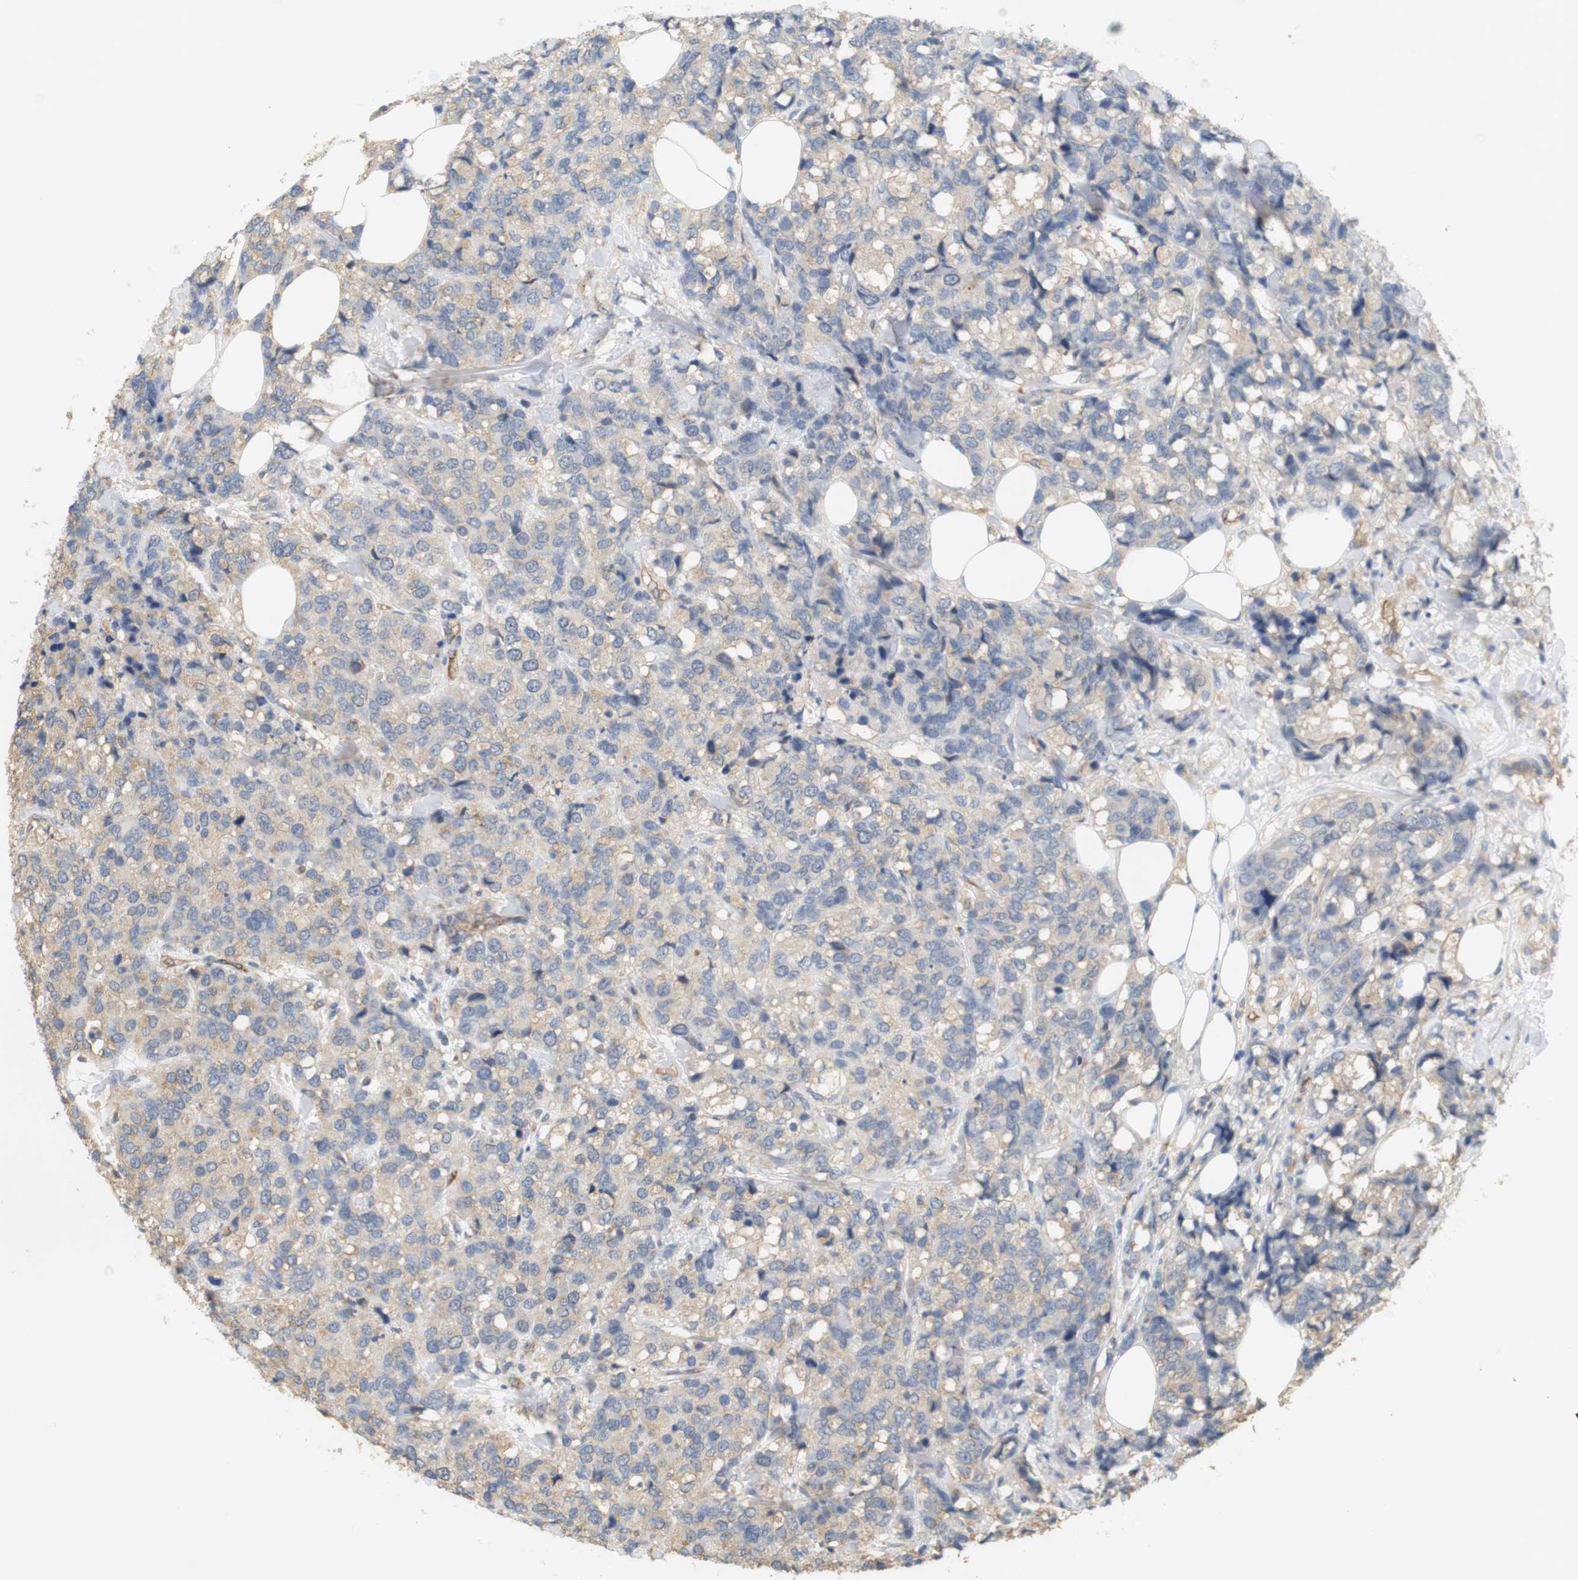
{"staining": {"intensity": "negative", "quantity": "none", "location": "none"}, "tissue": "breast cancer", "cell_type": "Tumor cells", "image_type": "cancer", "snomed": [{"axis": "morphology", "description": "Lobular carcinoma"}, {"axis": "topography", "description": "Breast"}], "caption": "IHC histopathology image of breast cancer stained for a protein (brown), which displays no positivity in tumor cells. The staining was performed using DAB (3,3'-diaminobenzidine) to visualize the protein expression in brown, while the nuclei were stained in blue with hematoxylin (Magnification: 20x).", "gene": "OSR1", "patient": {"sex": "female", "age": 59}}